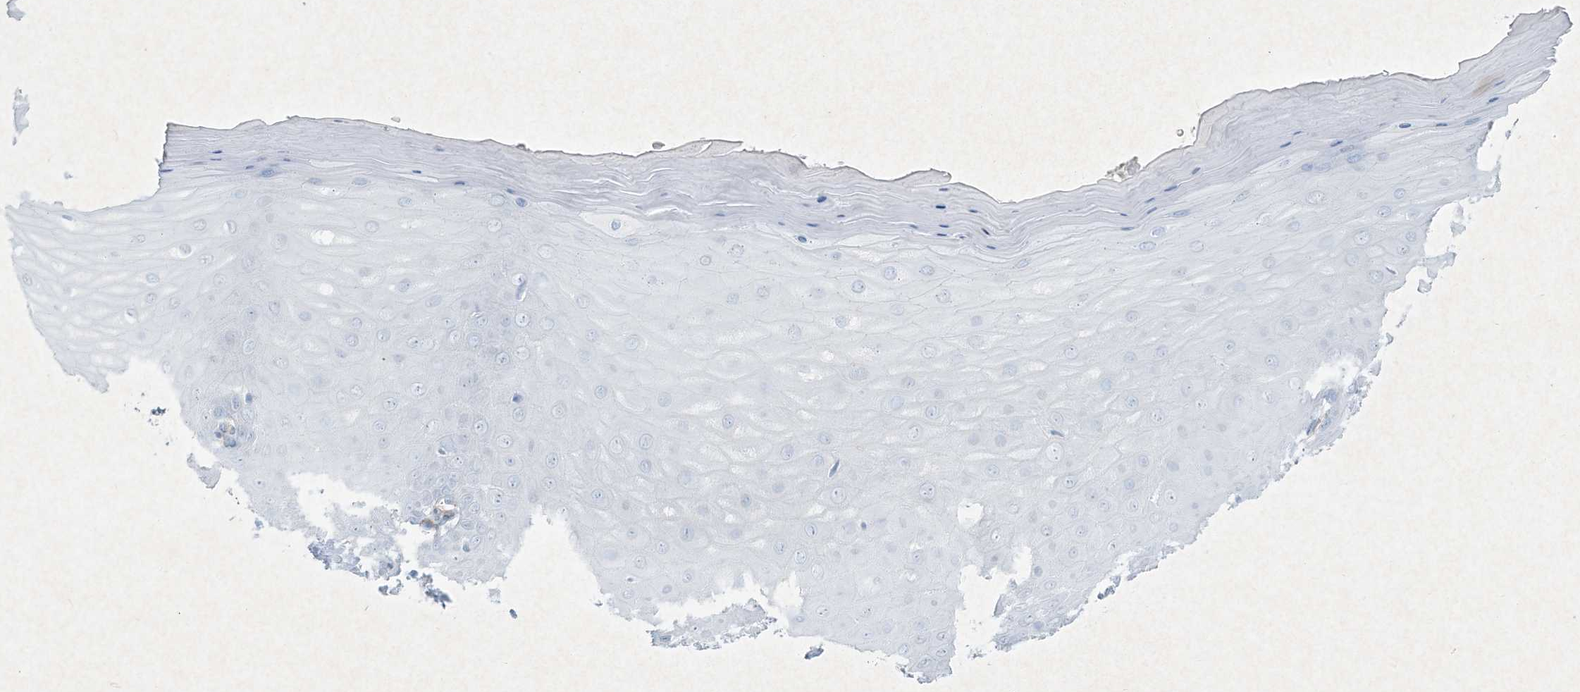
{"staining": {"intensity": "negative", "quantity": "none", "location": "none"}, "tissue": "cervix", "cell_type": "Glandular cells", "image_type": "normal", "snomed": [{"axis": "morphology", "description": "Normal tissue, NOS"}, {"axis": "topography", "description": "Cervix"}], "caption": "A high-resolution histopathology image shows IHC staining of normal cervix, which demonstrates no significant expression in glandular cells.", "gene": "PGM5", "patient": {"sex": "female", "age": 55}}